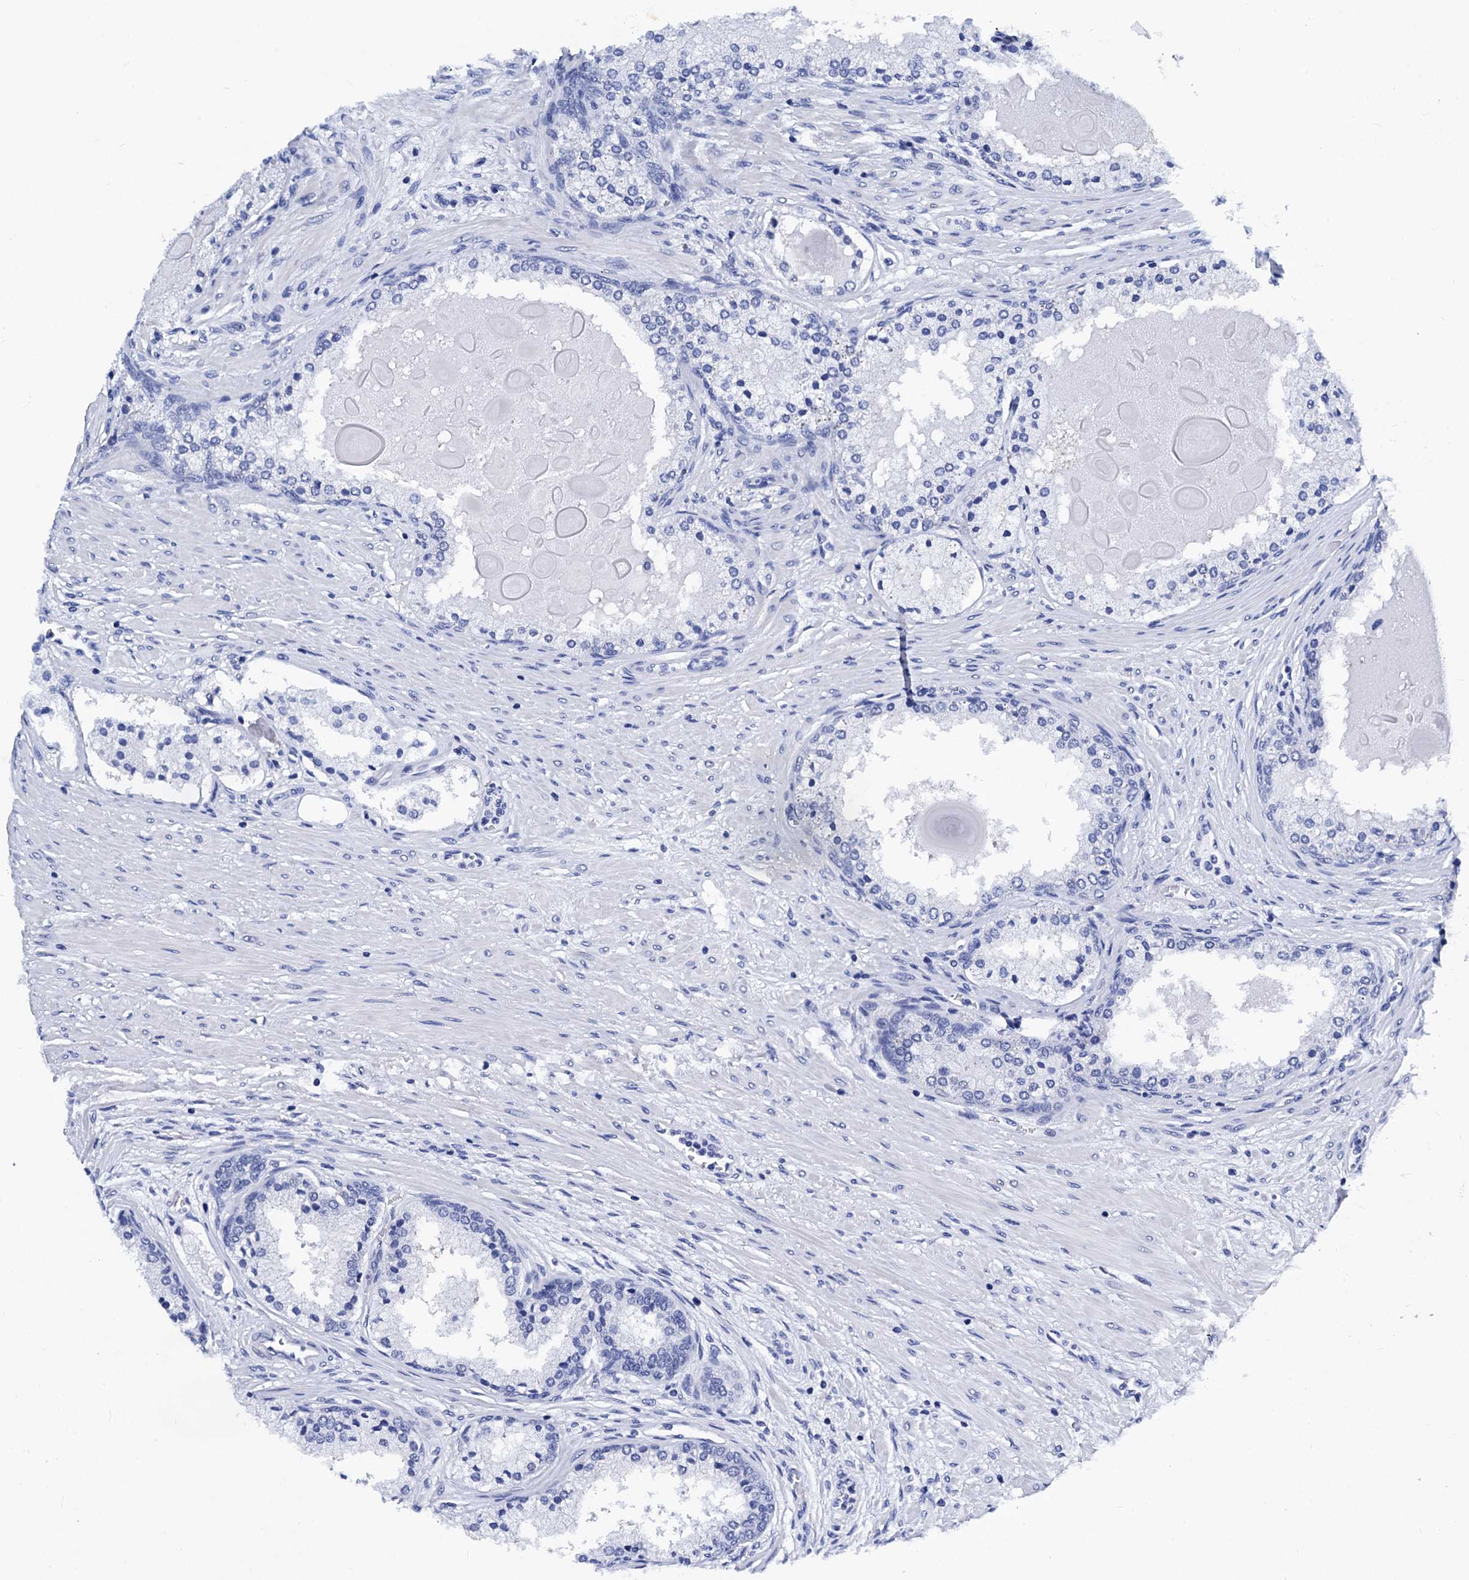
{"staining": {"intensity": "negative", "quantity": "none", "location": "none"}, "tissue": "prostate cancer", "cell_type": "Tumor cells", "image_type": "cancer", "snomed": [{"axis": "morphology", "description": "Adenocarcinoma, Low grade"}, {"axis": "topography", "description": "Prostate"}], "caption": "Tumor cells show no significant expression in prostate cancer. Brightfield microscopy of IHC stained with DAB (brown) and hematoxylin (blue), captured at high magnification.", "gene": "MYBPC3", "patient": {"sex": "male", "age": 59}}